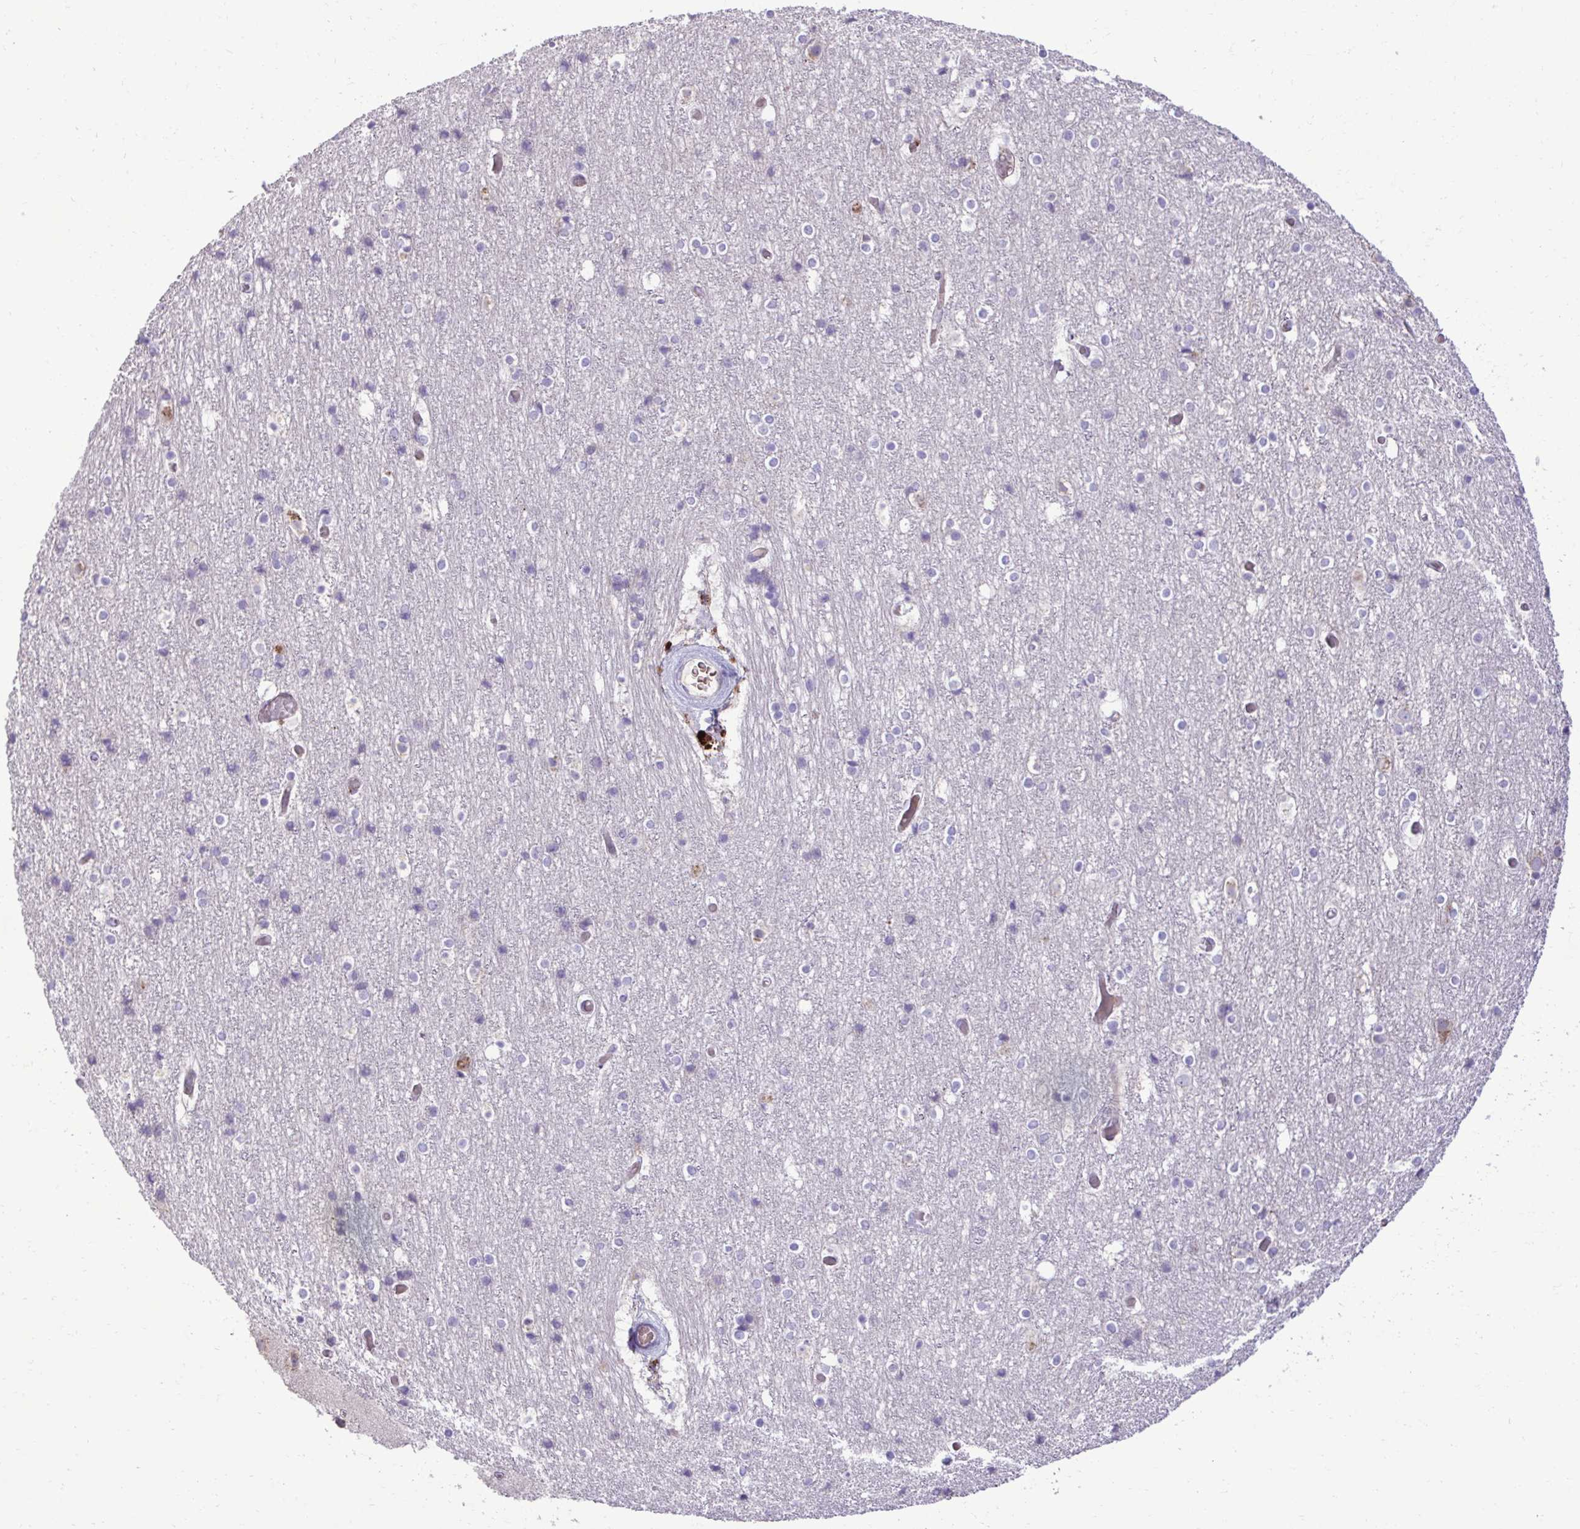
{"staining": {"intensity": "negative", "quantity": "none", "location": "none"}, "tissue": "cerebral cortex", "cell_type": "Endothelial cells", "image_type": "normal", "snomed": [{"axis": "morphology", "description": "Normal tissue, NOS"}, {"axis": "topography", "description": "Cerebral cortex"}], "caption": "Human cerebral cortex stained for a protein using immunohistochemistry (IHC) shows no positivity in endothelial cells.", "gene": "LIMS1", "patient": {"sex": "female", "age": 52}}